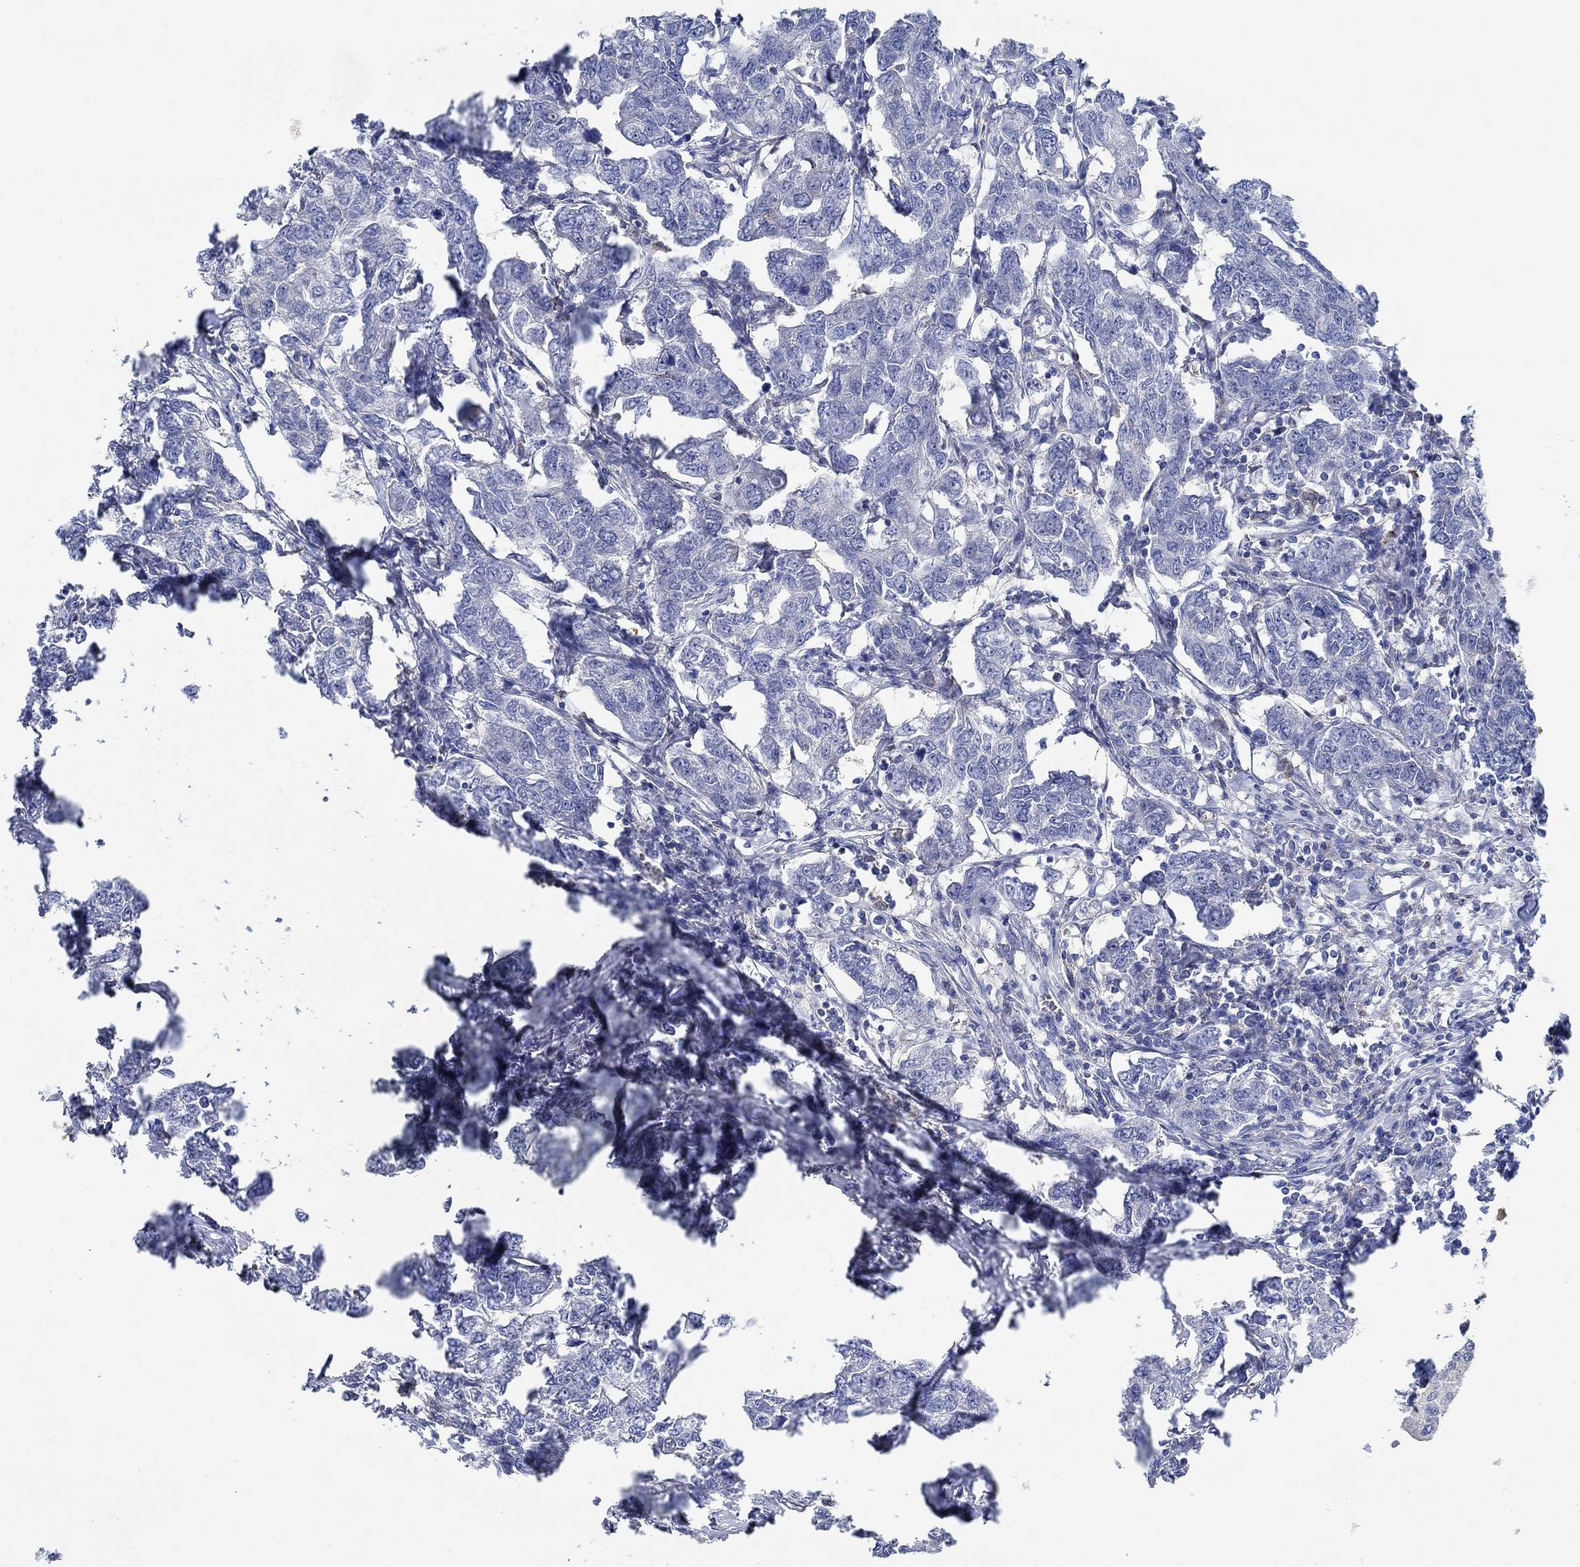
{"staining": {"intensity": "negative", "quantity": "none", "location": "none"}, "tissue": "breast cancer", "cell_type": "Tumor cells", "image_type": "cancer", "snomed": [{"axis": "morphology", "description": "Duct carcinoma"}, {"axis": "topography", "description": "Breast"}], "caption": "A micrograph of infiltrating ductal carcinoma (breast) stained for a protein reveals no brown staining in tumor cells.", "gene": "MPP1", "patient": {"sex": "female", "age": 88}}